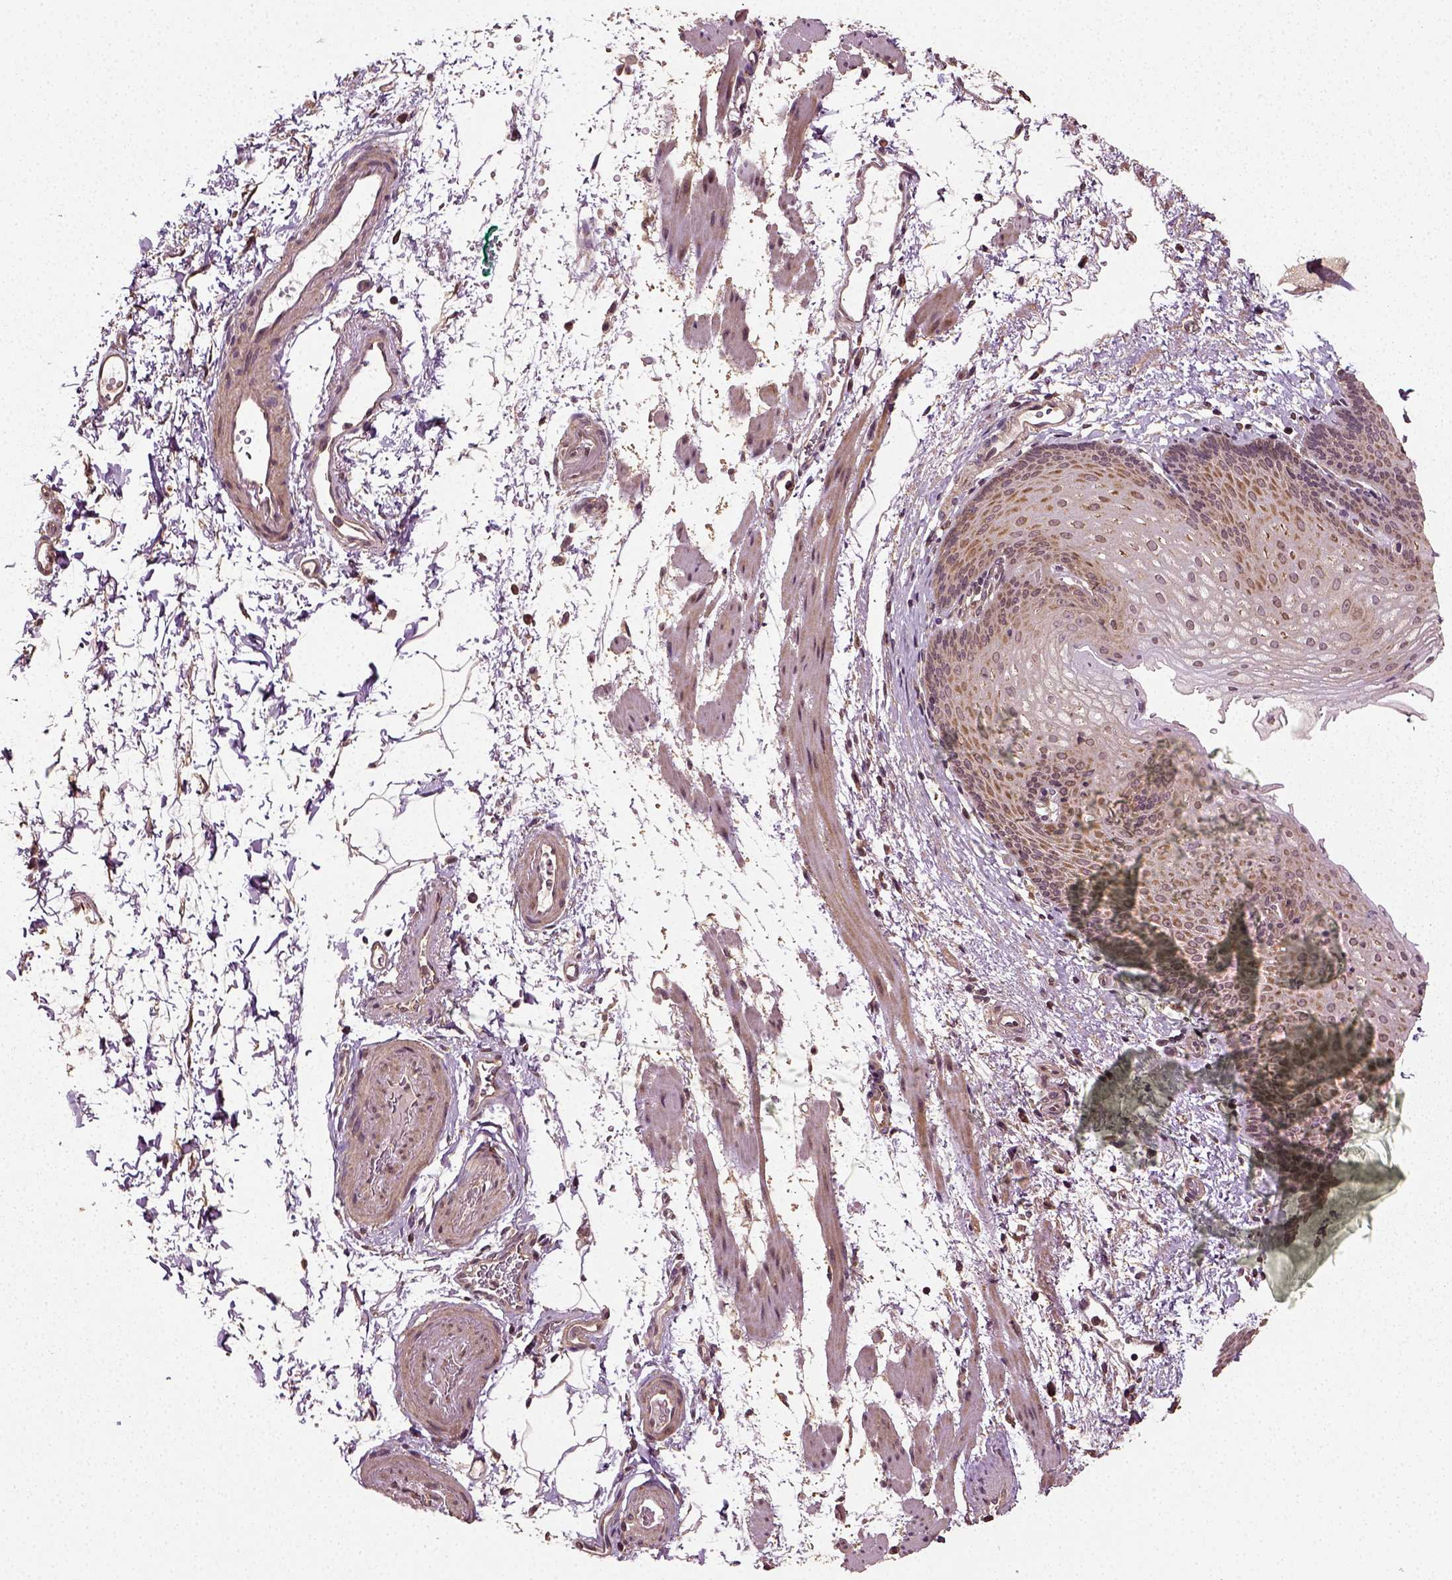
{"staining": {"intensity": "moderate", "quantity": "<25%", "location": "cytoplasmic/membranous"}, "tissue": "esophagus", "cell_type": "Squamous epithelial cells", "image_type": "normal", "snomed": [{"axis": "morphology", "description": "Normal tissue, NOS"}, {"axis": "topography", "description": "Esophagus"}], "caption": "Immunohistochemical staining of benign esophagus exhibits <25% levels of moderate cytoplasmic/membranous protein positivity in about <25% of squamous epithelial cells. The staining is performed using DAB brown chromogen to label protein expression. The nuclei are counter-stained blue using hematoxylin.", "gene": "ERV3", "patient": {"sex": "female", "age": 64}}